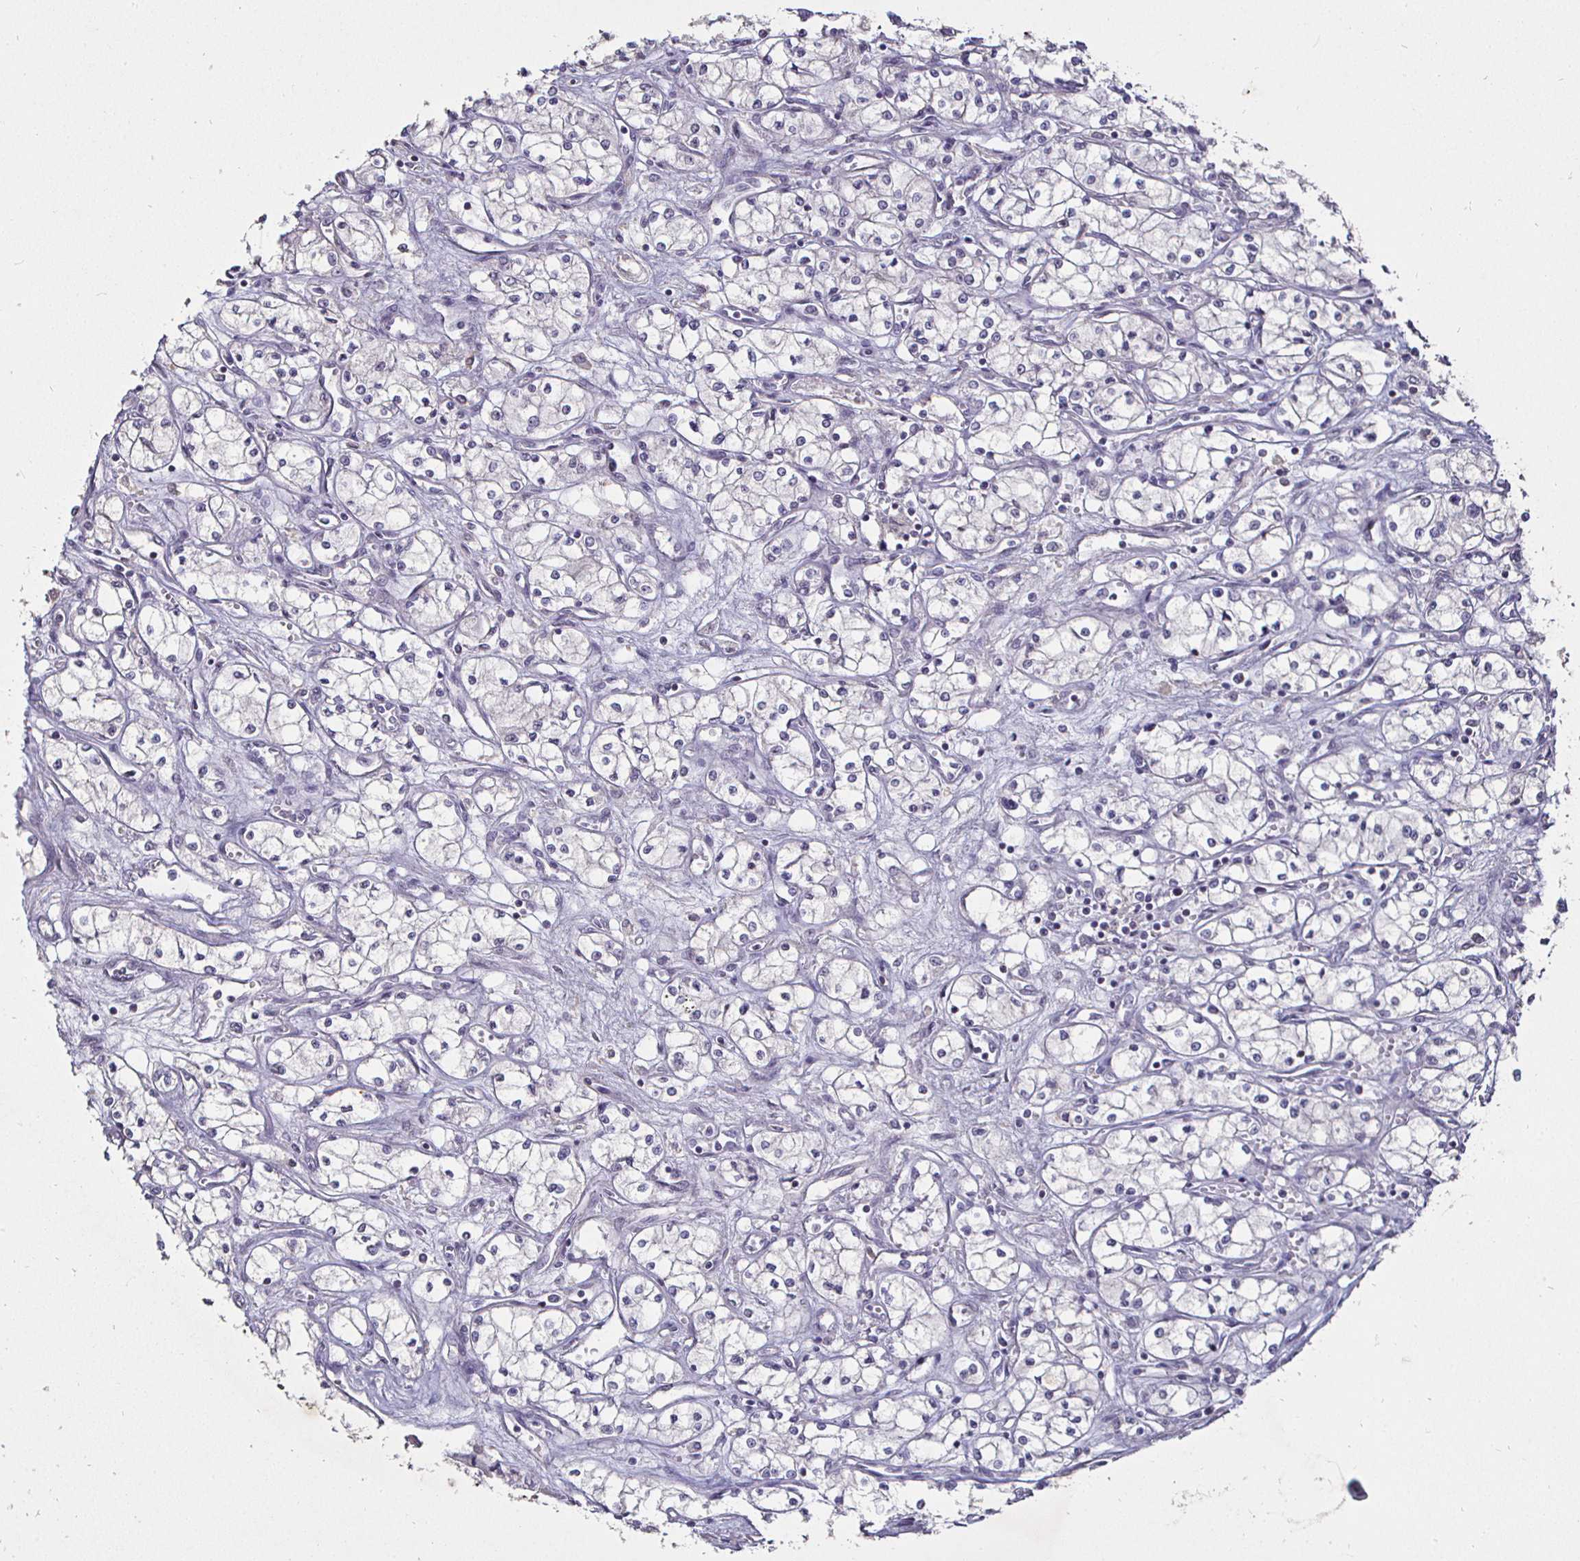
{"staining": {"intensity": "negative", "quantity": "none", "location": "none"}, "tissue": "renal cancer", "cell_type": "Tumor cells", "image_type": "cancer", "snomed": [{"axis": "morphology", "description": "Normal tissue, NOS"}, {"axis": "morphology", "description": "Adenocarcinoma, NOS"}, {"axis": "topography", "description": "Kidney"}], "caption": "Immunohistochemistry (IHC) of renal adenocarcinoma reveals no positivity in tumor cells.", "gene": "MLH1", "patient": {"sex": "male", "age": 59}}